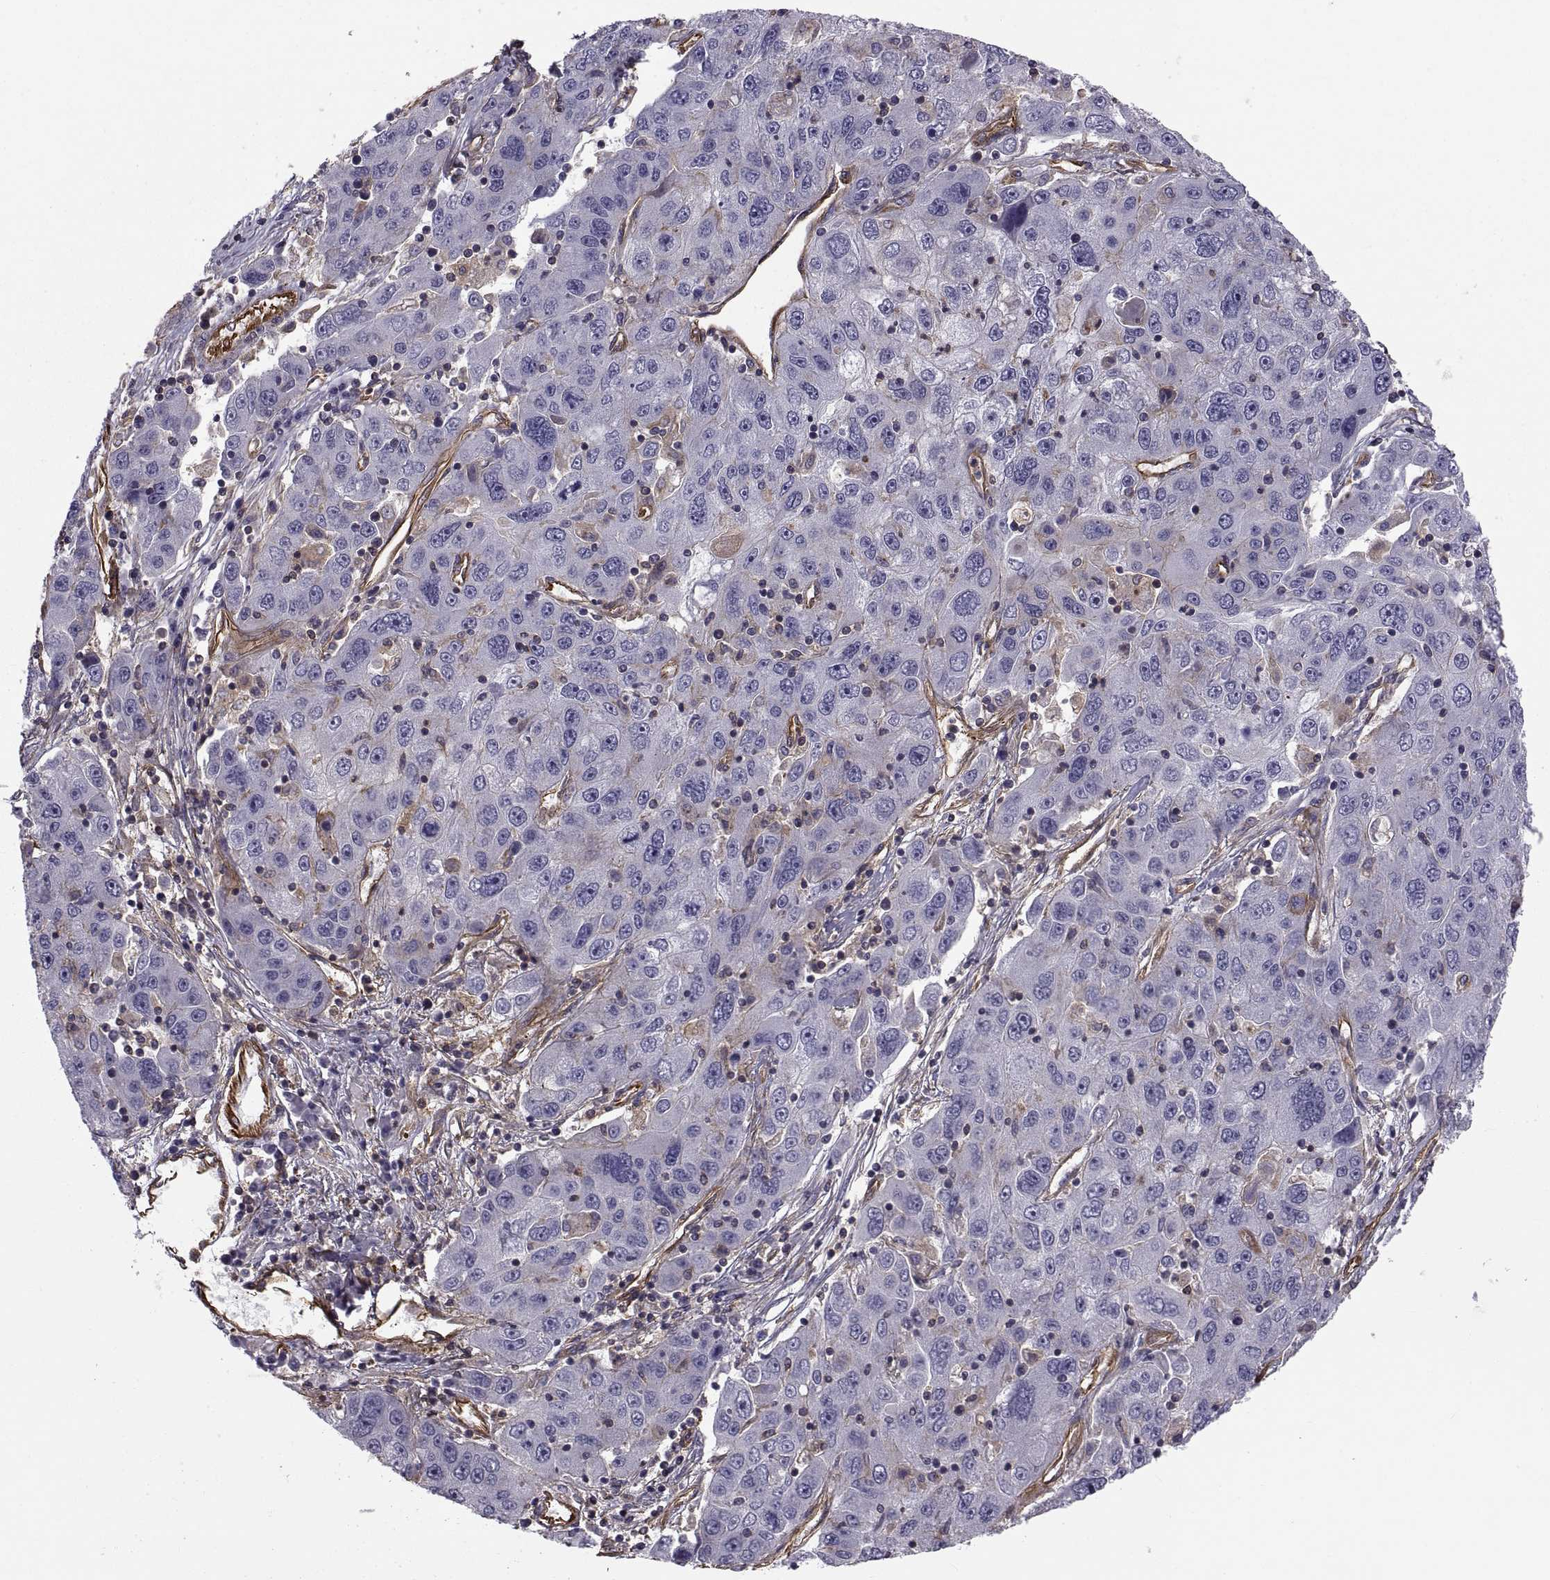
{"staining": {"intensity": "negative", "quantity": "none", "location": "none"}, "tissue": "stomach cancer", "cell_type": "Tumor cells", "image_type": "cancer", "snomed": [{"axis": "morphology", "description": "Adenocarcinoma, NOS"}, {"axis": "topography", "description": "Stomach"}], "caption": "Photomicrograph shows no significant protein expression in tumor cells of stomach cancer. (Stains: DAB IHC with hematoxylin counter stain, Microscopy: brightfield microscopy at high magnification).", "gene": "MYH9", "patient": {"sex": "male", "age": 56}}